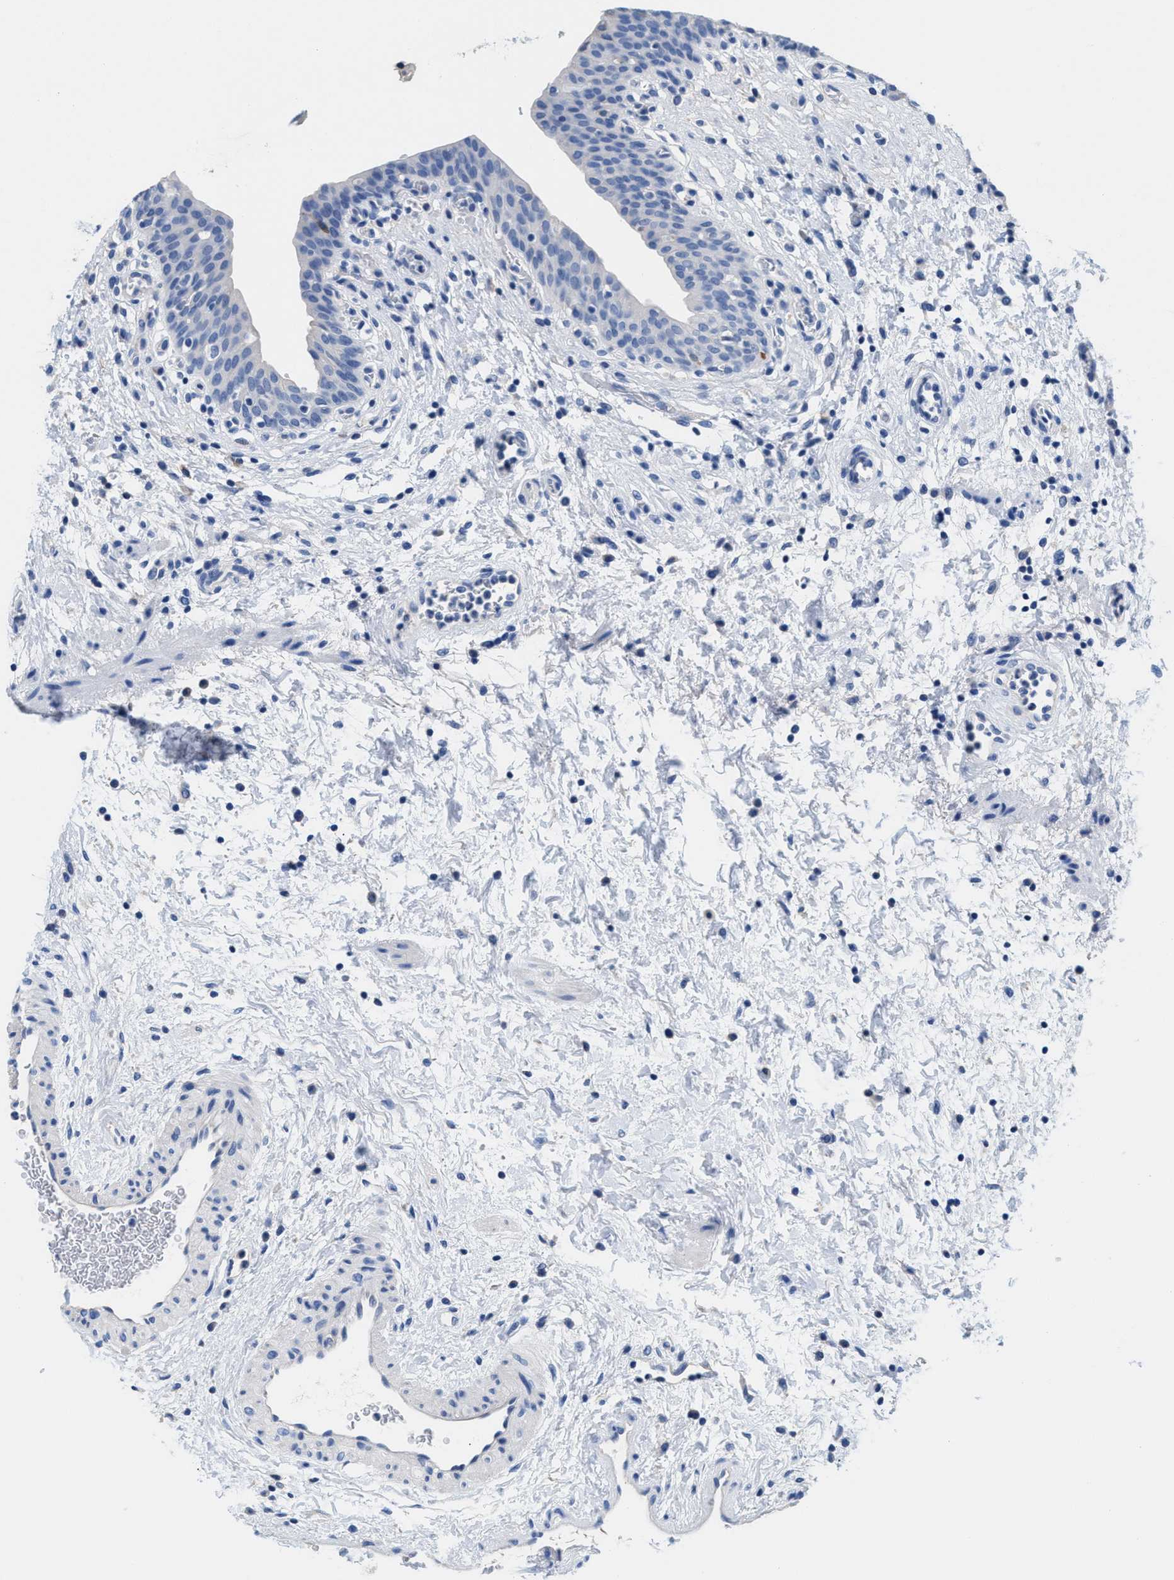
{"staining": {"intensity": "negative", "quantity": "none", "location": "none"}, "tissue": "urinary bladder", "cell_type": "Urothelial cells", "image_type": "normal", "snomed": [{"axis": "morphology", "description": "Normal tissue, NOS"}, {"axis": "topography", "description": "Urinary bladder"}], "caption": "This micrograph is of unremarkable urinary bladder stained with immunohistochemistry to label a protein in brown with the nuclei are counter-stained blue. There is no expression in urothelial cells.", "gene": "SLFN13", "patient": {"sex": "male", "age": 37}}